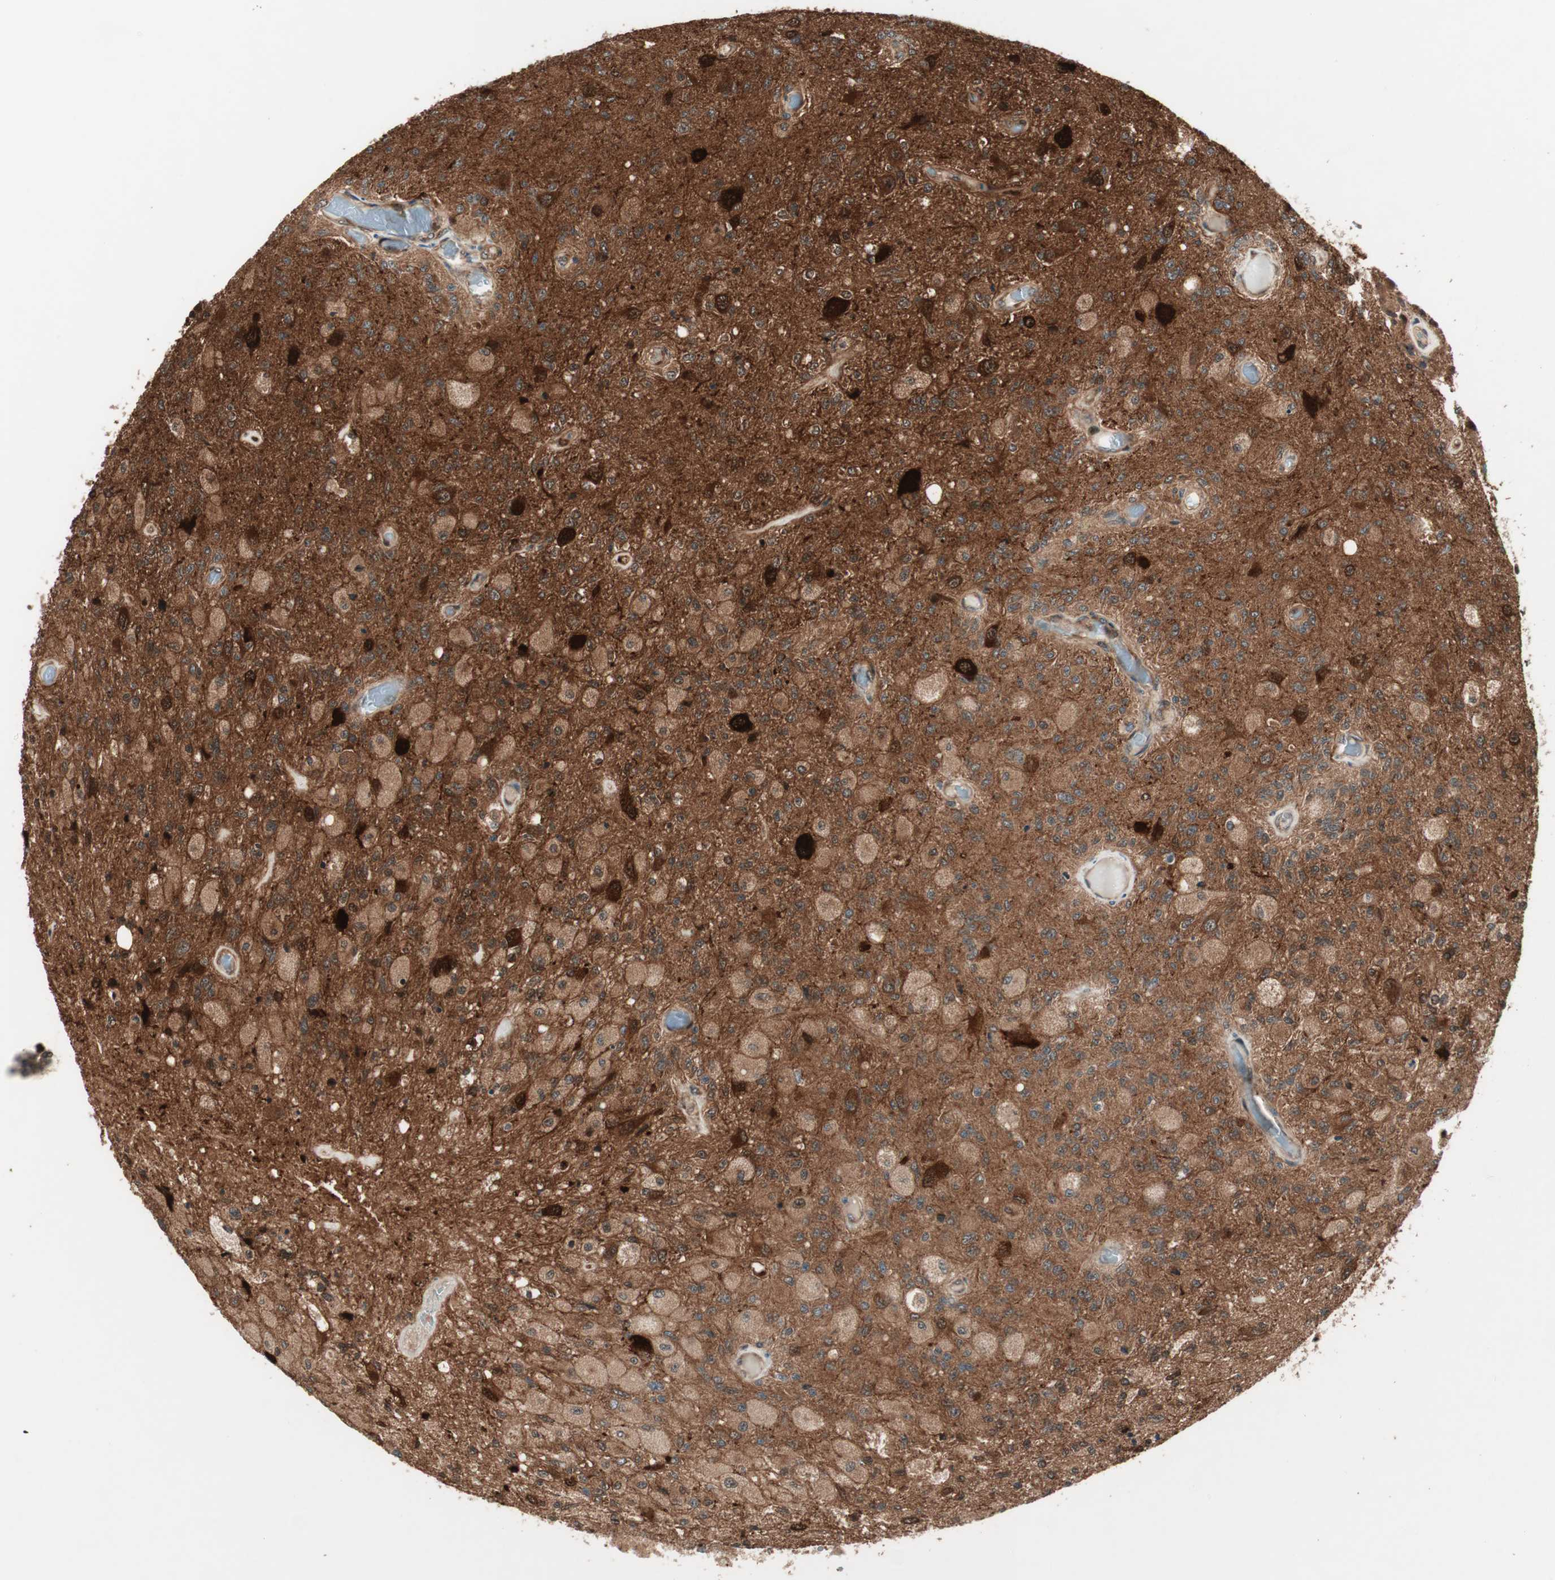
{"staining": {"intensity": "strong", "quantity": ">75%", "location": "cytoplasmic/membranous"}, "tissue": "glioma", "cell_type": "Tumor cells", "image_type": "cancer", "snomed": [{"axis": "morphology", "description": "Normal tissue, NOS"}, {"axis": "morphology", "description": "Glioma, malignant, High grade"}, {"axis": "topography", "description": "Cerebral cortex"}], "caption": "Glioma stained with a brown dye displays strong cytoplasmic/membranous positive positivity in about >75% of tumor cells.", "gene": "PRKG2", "patient": {"sex": "male", "age": 77}}